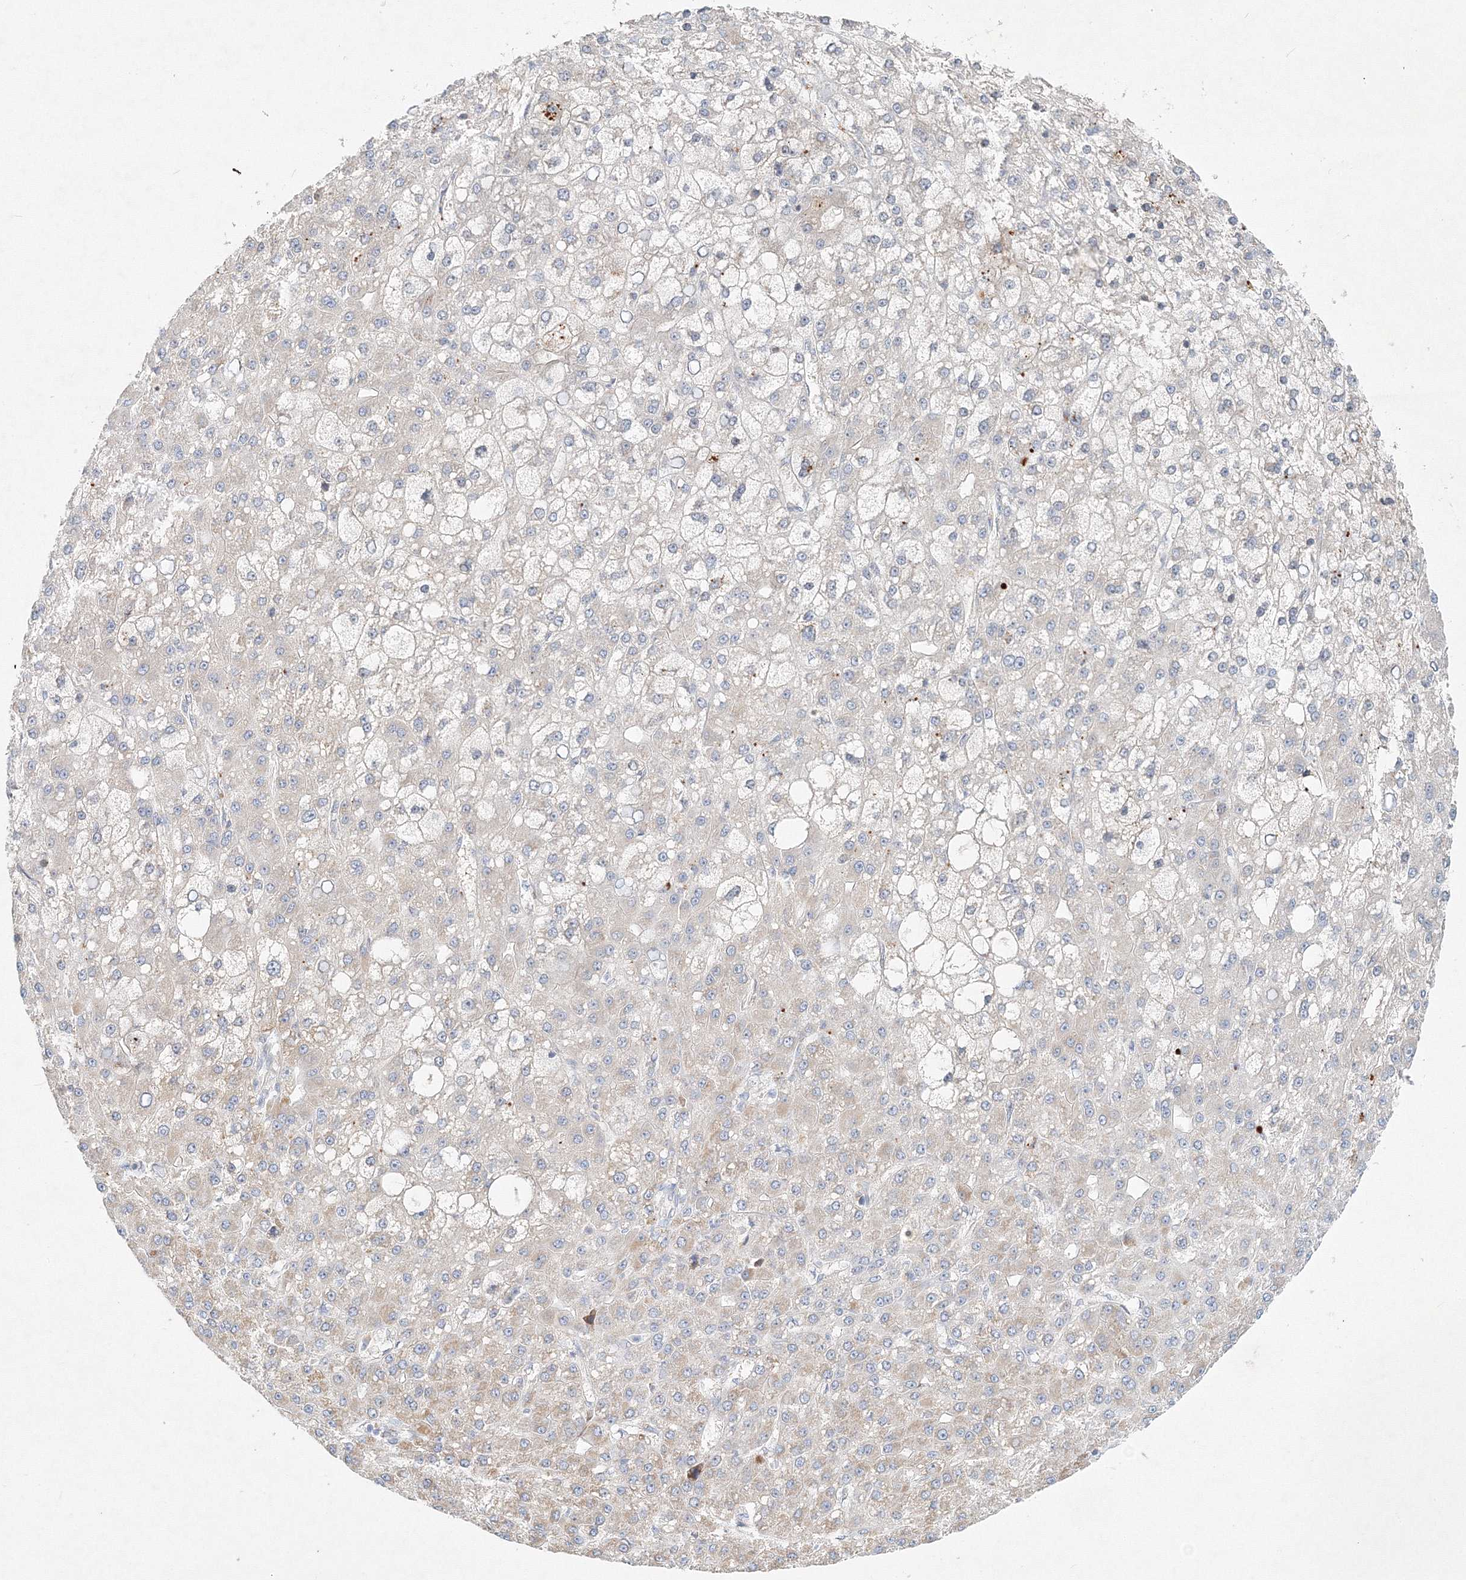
{"staining": {"intensity": "negative", "quantity": "none", "location": "none"}, "tissue": "liver cancer", "cell_type": "Tumor cells", "image_type": "cancer", "snomed": [{"axis": "morphology", "description": "Carcinoma, Hepatocellular, NOS"}, {"axis": "topography", "description": "Liver"}], "caption": "The histopathology image shows no significant staining in tumor cells of hepatocellular carcinoma (liver).", "gene": "DNAH1", "patient": {"sex": "male", "age": 67}}